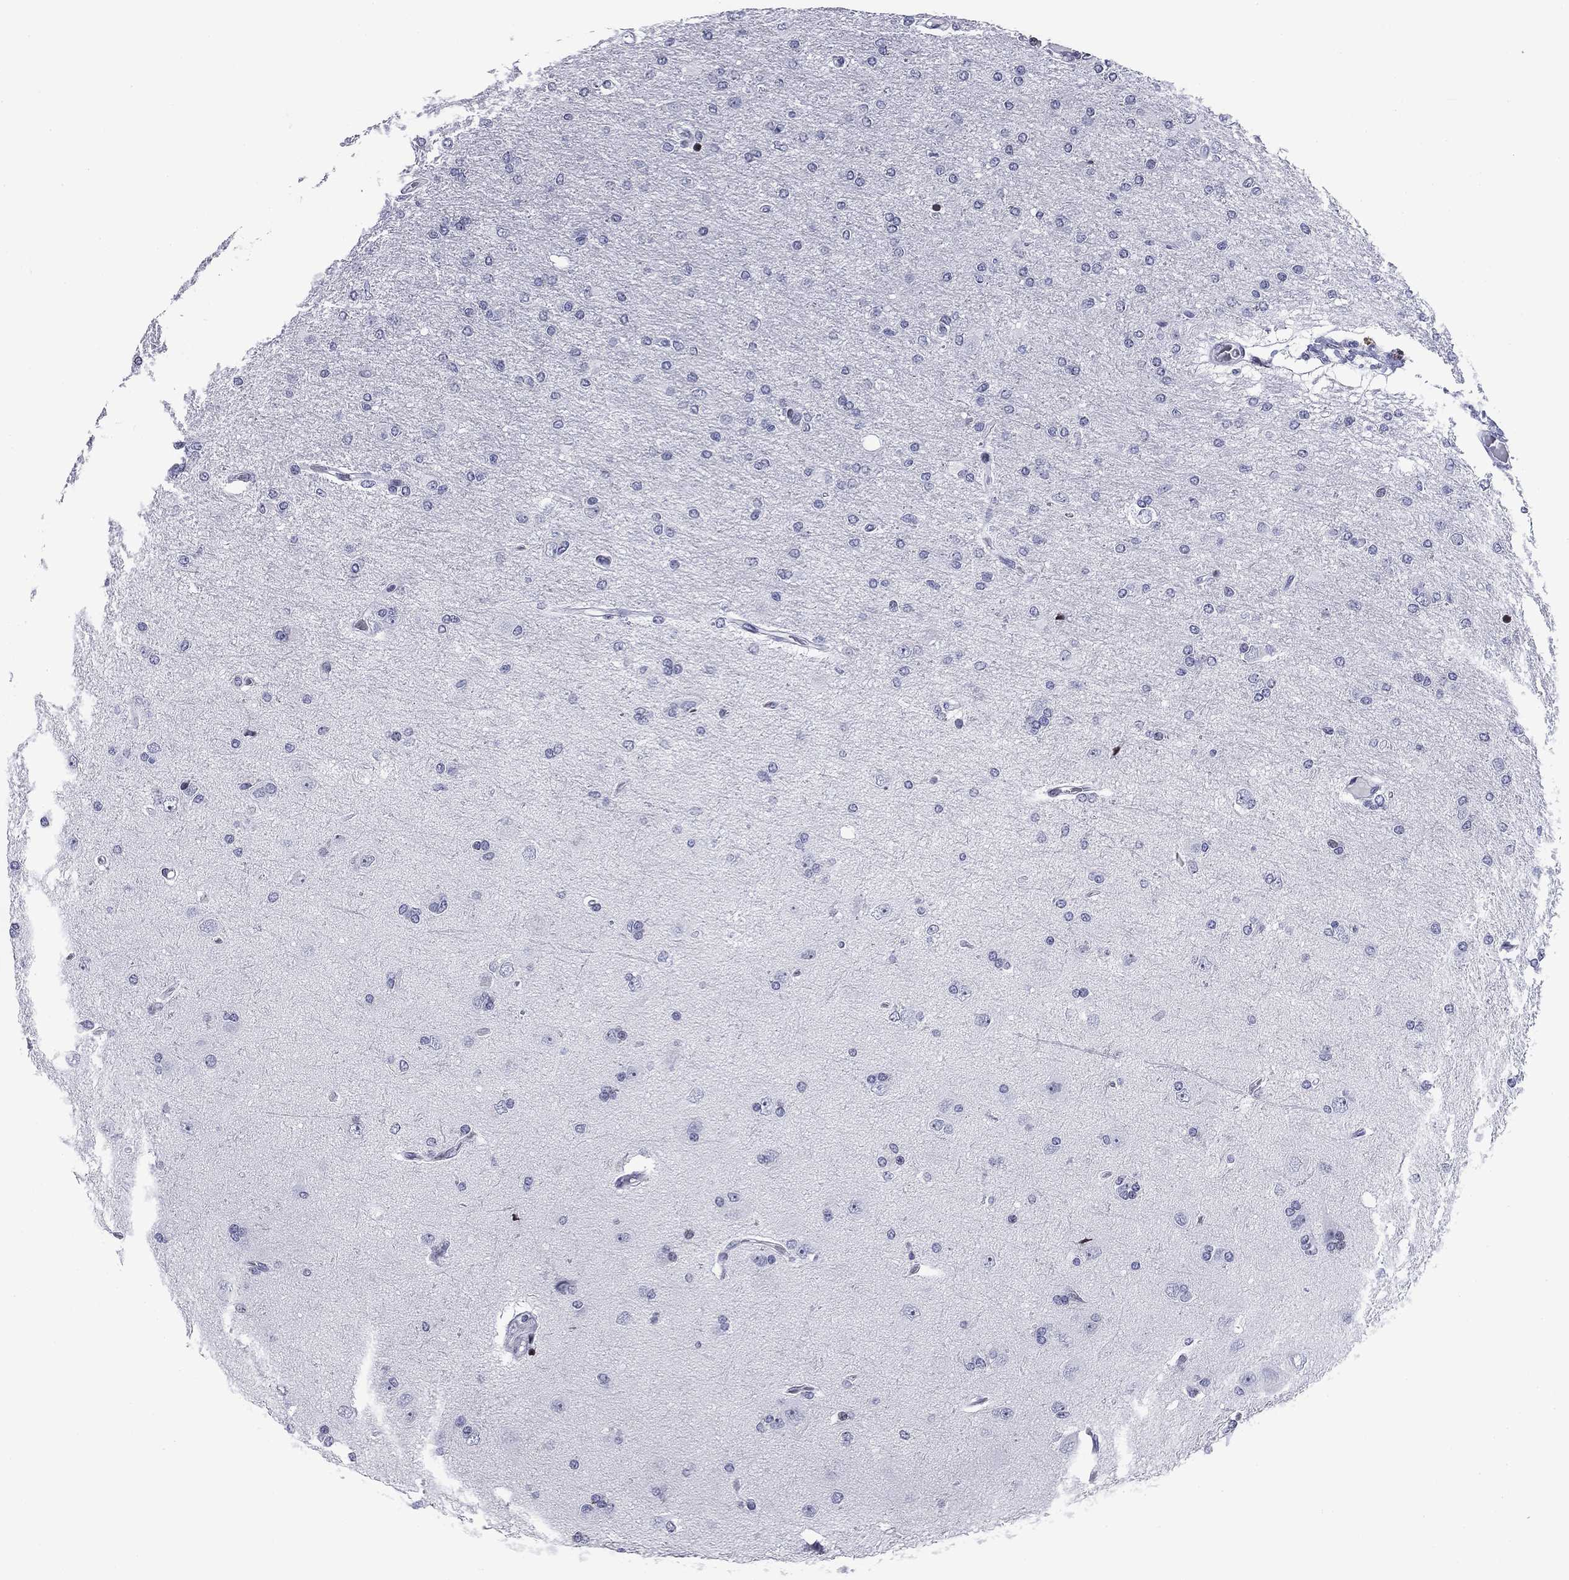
{"staining": {"intensity": "negative", "quantity": "none", "location": "none"}, "tissue": "glioma", "cell_type": "Tumor cells", "image_type": "cancer", "snomed": [{"axis": "morphology", "description": "Glioma, malignant, High grade"}, {"axis": "topography", "description": "Cerebral cortex"}], "caption": "IHC image of neoplastic tissue: malignant glioma (high-grade) stained with DAB (3,3'-diaminobenzidine) demonstrates no significant protein staining in tumor cells. (Brightfield microscopy of DAB (3,3'-diaminobenzidine) immunohistochemistry (IHC) at high magnification).", "gene": "CCDC144A", "patient": {"sex": "male", "age": 70}}